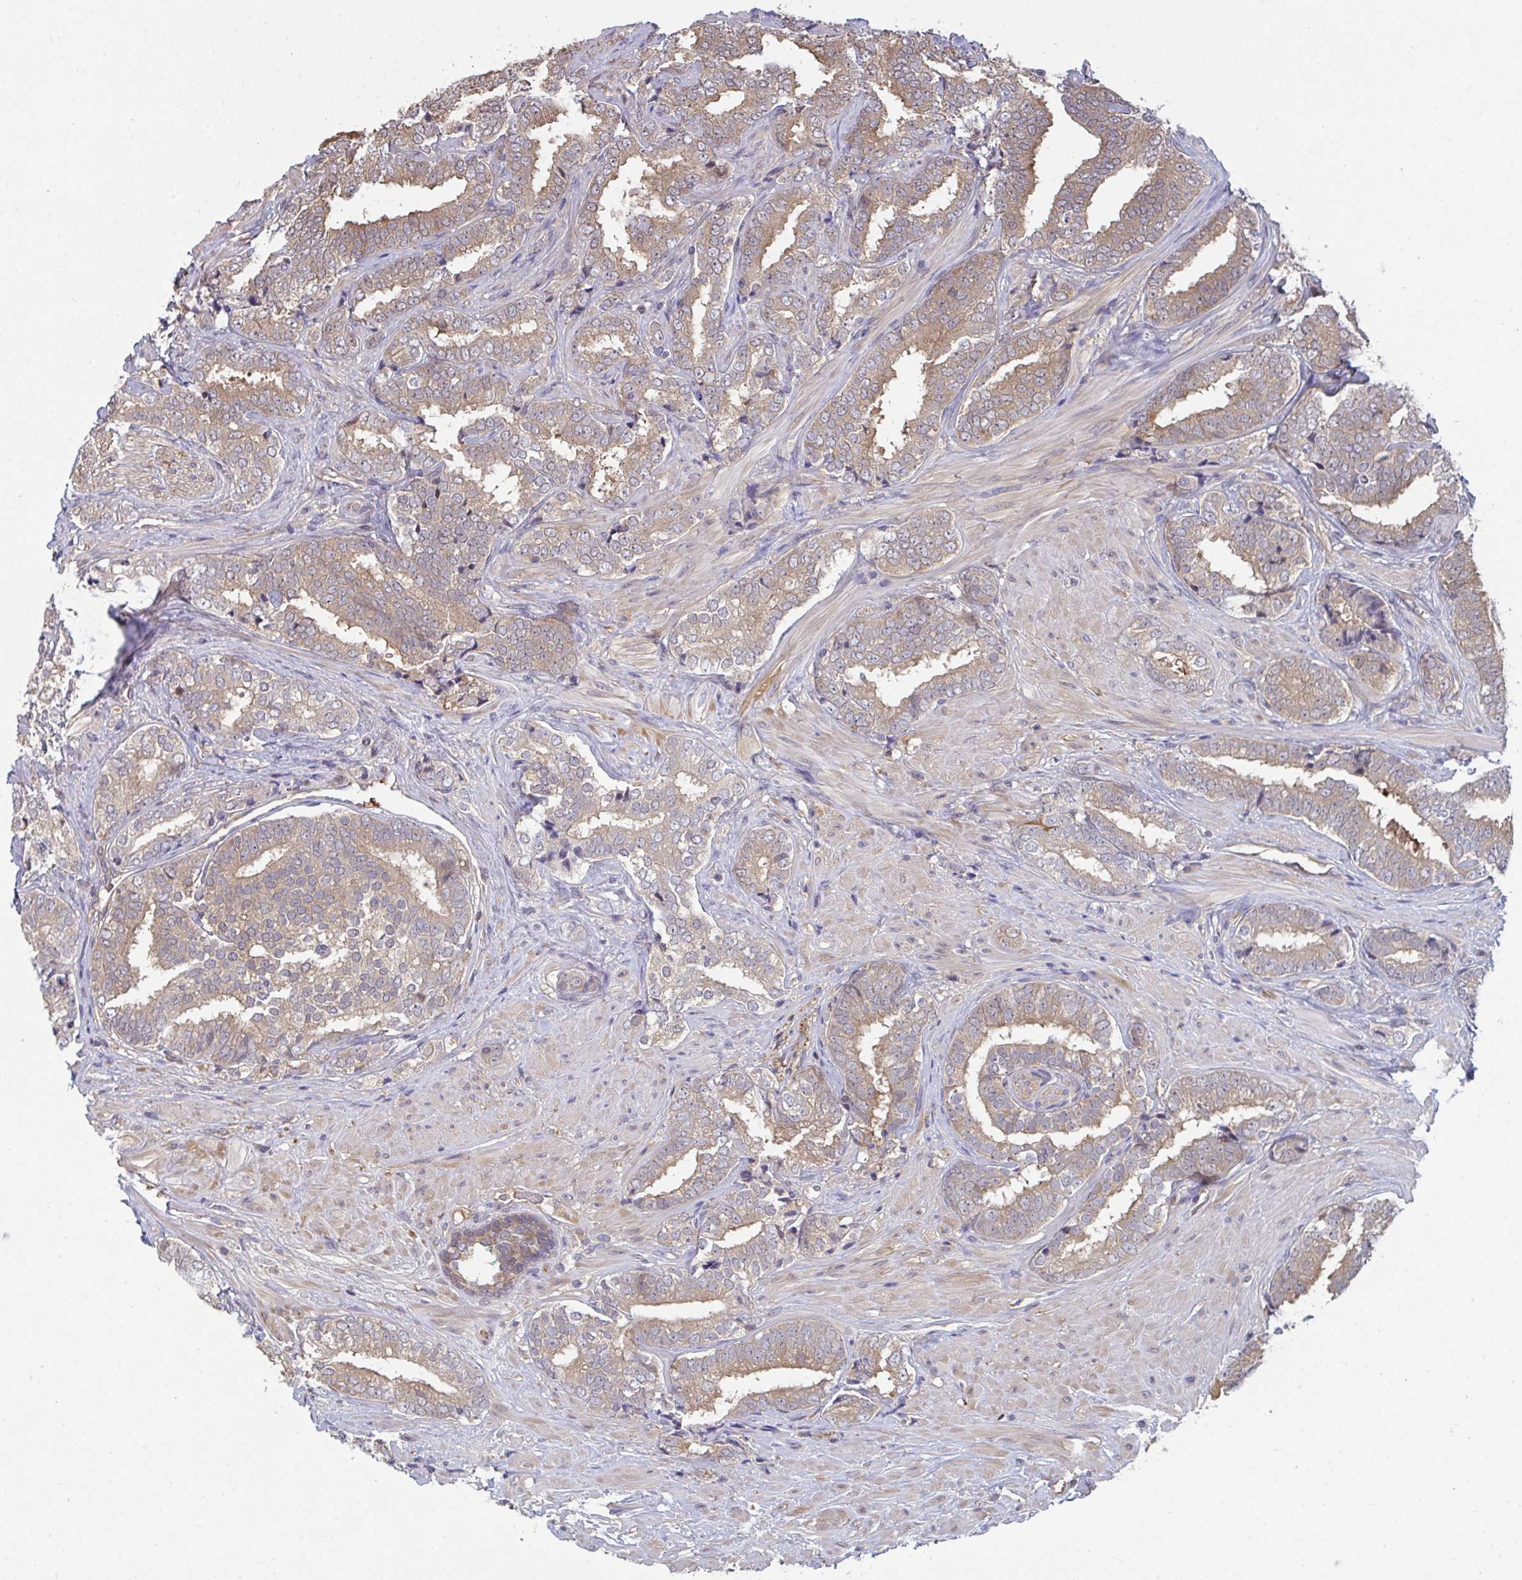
{"staining": {"intensity": "moderate", "quantity": "25%-75%", "location": "cytoplasmic/membranous"}, "tissue": "prostate cancer", "cell_type": "Tumor cells", "image_type": "cancer", "snomed": [{"axis": "morphology", "description": "Adenocarcinoma, High grade"}, {"axis": "topography", "description": "Prostate"}], "caption": "The micrograph reveals staining of prostate cancer, revealing moderate cytoplasmic/membranous protein expression (brown color) within tumor cells. The staining was performed using DAB, with brown indicating positive protein expression. Nuclei are stained blue with hematoxylin.", "gene": "TTC9C", "patient": {"sex": "male", "age": 72}}